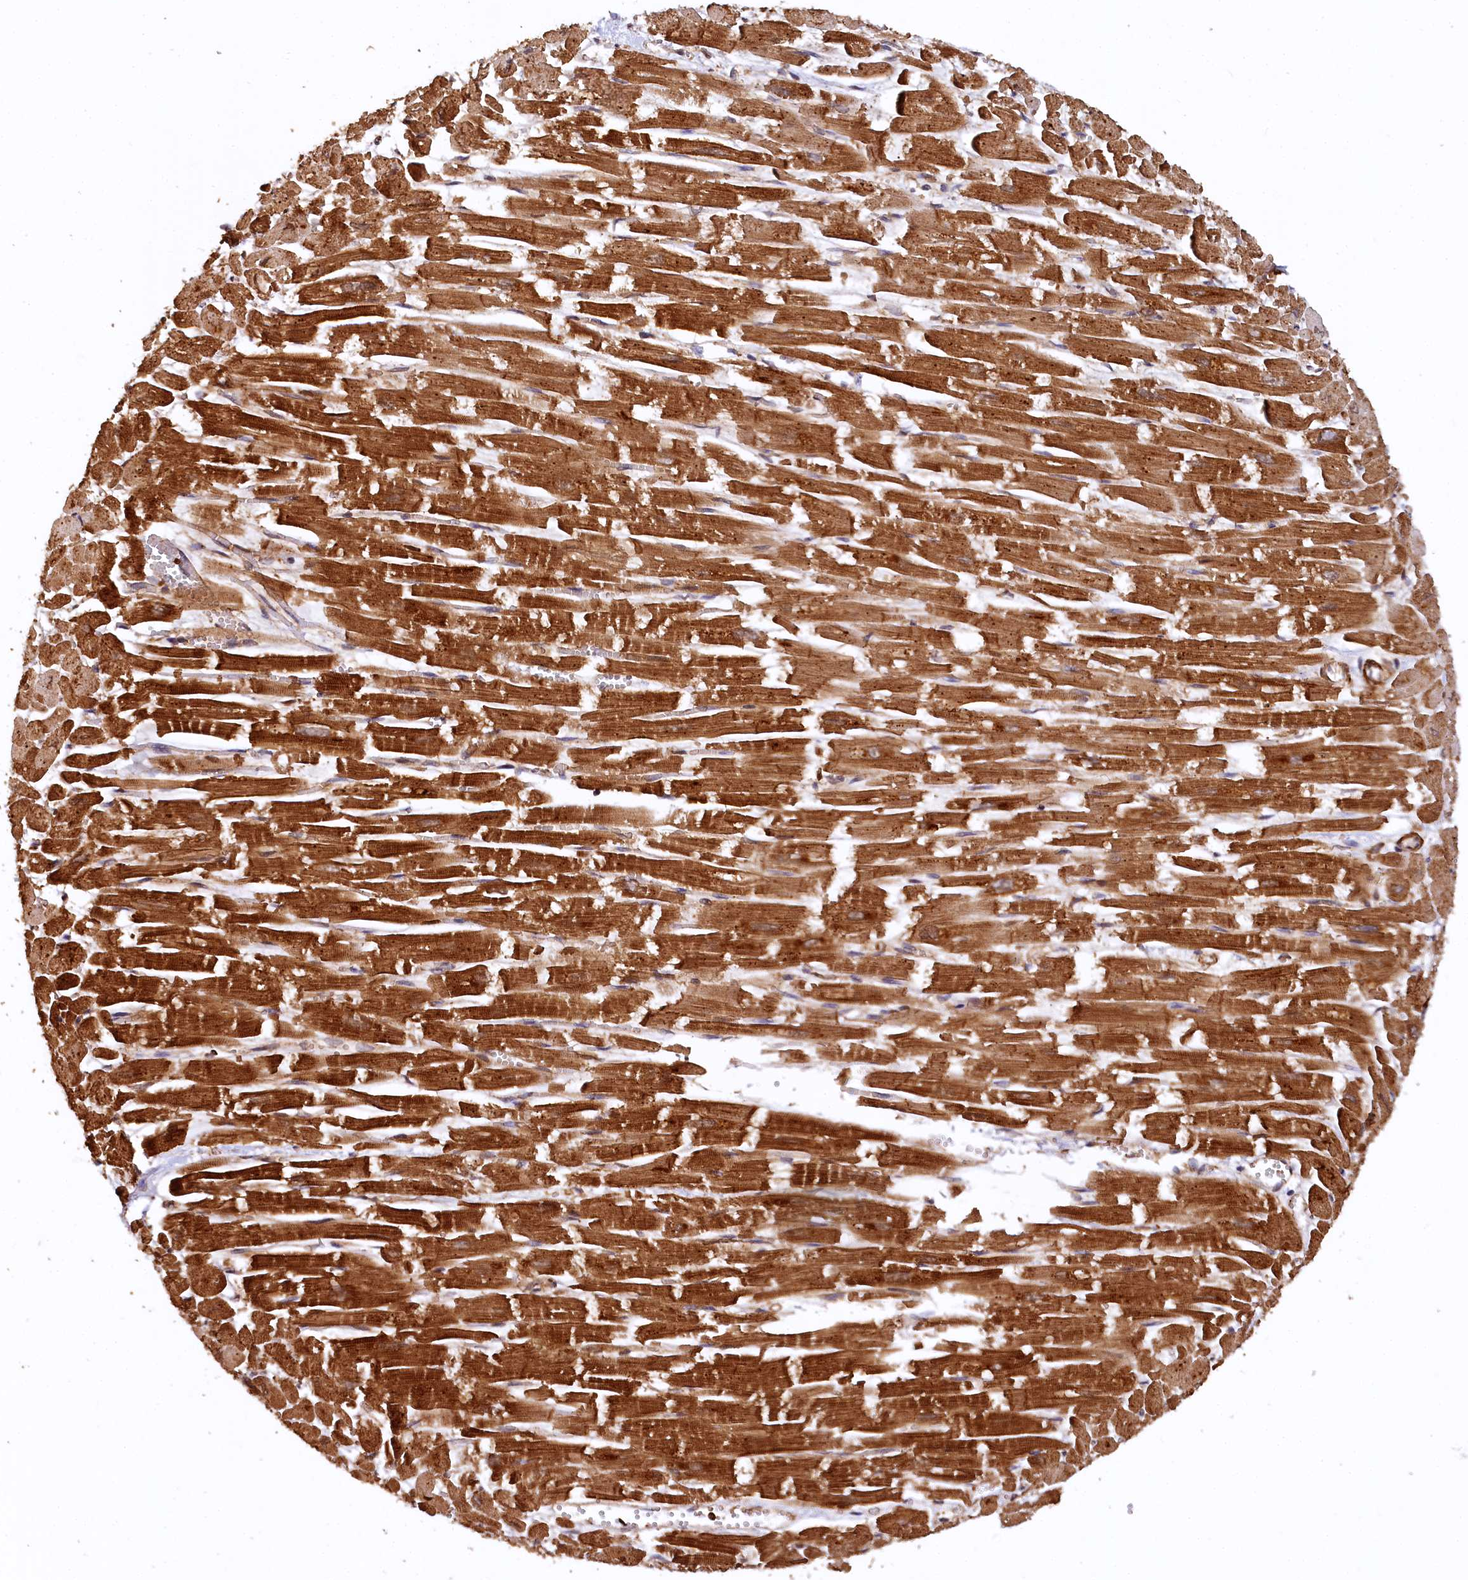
{"staining": {"intensity": "strong", "quantity": ">75%", "location": "cytoplasmic/membranous"}, "tissue": "heart muscle", "cell_type": "Cardiomyocytes", "image_type": "normal", "snomed": [{"axis": "morphology", "description": "Normal tissue, NOS"}, {"axis": "topography", "description": "Heart"}], "caption": "Heart muscle stained with immunohistochemistry (IHC) reveals strong cytoplasmic/membranous staining in about >75% of cardiomyocytes. (IHC, brightfield microscopy, high magnification).", "gene": "STUB1", "patient": {"sex": "male", "age": 54}}